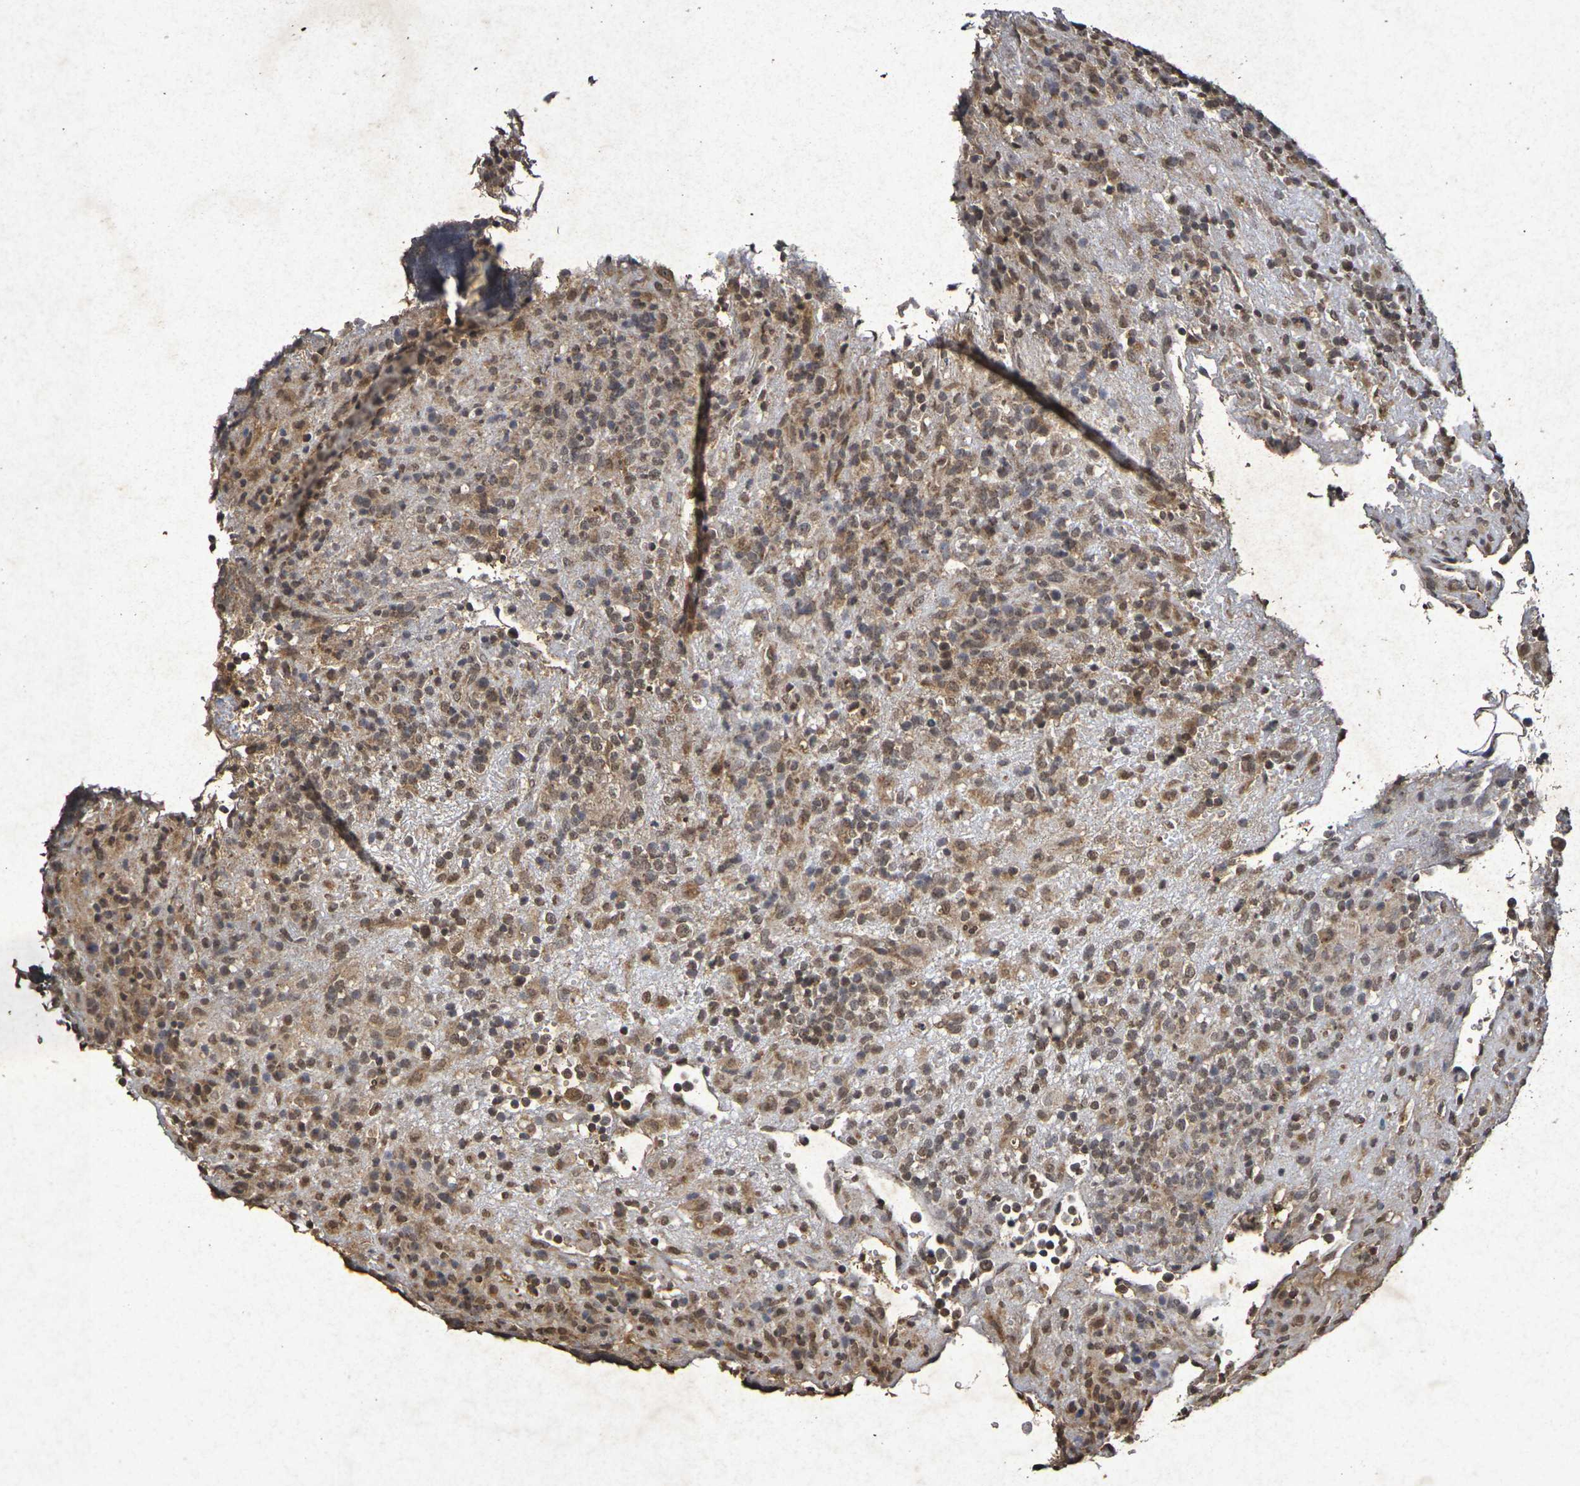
{"staining": {"intensity": "moderate", "quantity": ">75%", "location": "cytoplasmic/membranous,nuclear"}, "tissue": "lymphoma", "cell_type": "Tumor cells", "image_type": "cancer", "snomed": [{"axis": "morphology", "description": "Malignant lymphoma, non-Hodgkin's type, High grade"}, {"axis": "topography", "description": "Lymph node"}], "caption": "There is medium levels of moderate cytoplasmic/membranous and nuclear staining in tumor cells of high-grade malignant lymphoma, non-Hodgkin's type, as demonstrated by immunohistochemical staining (brown color).", "gene": "GUCY1A2", "patient": {"sex": "female", "age": 76}}